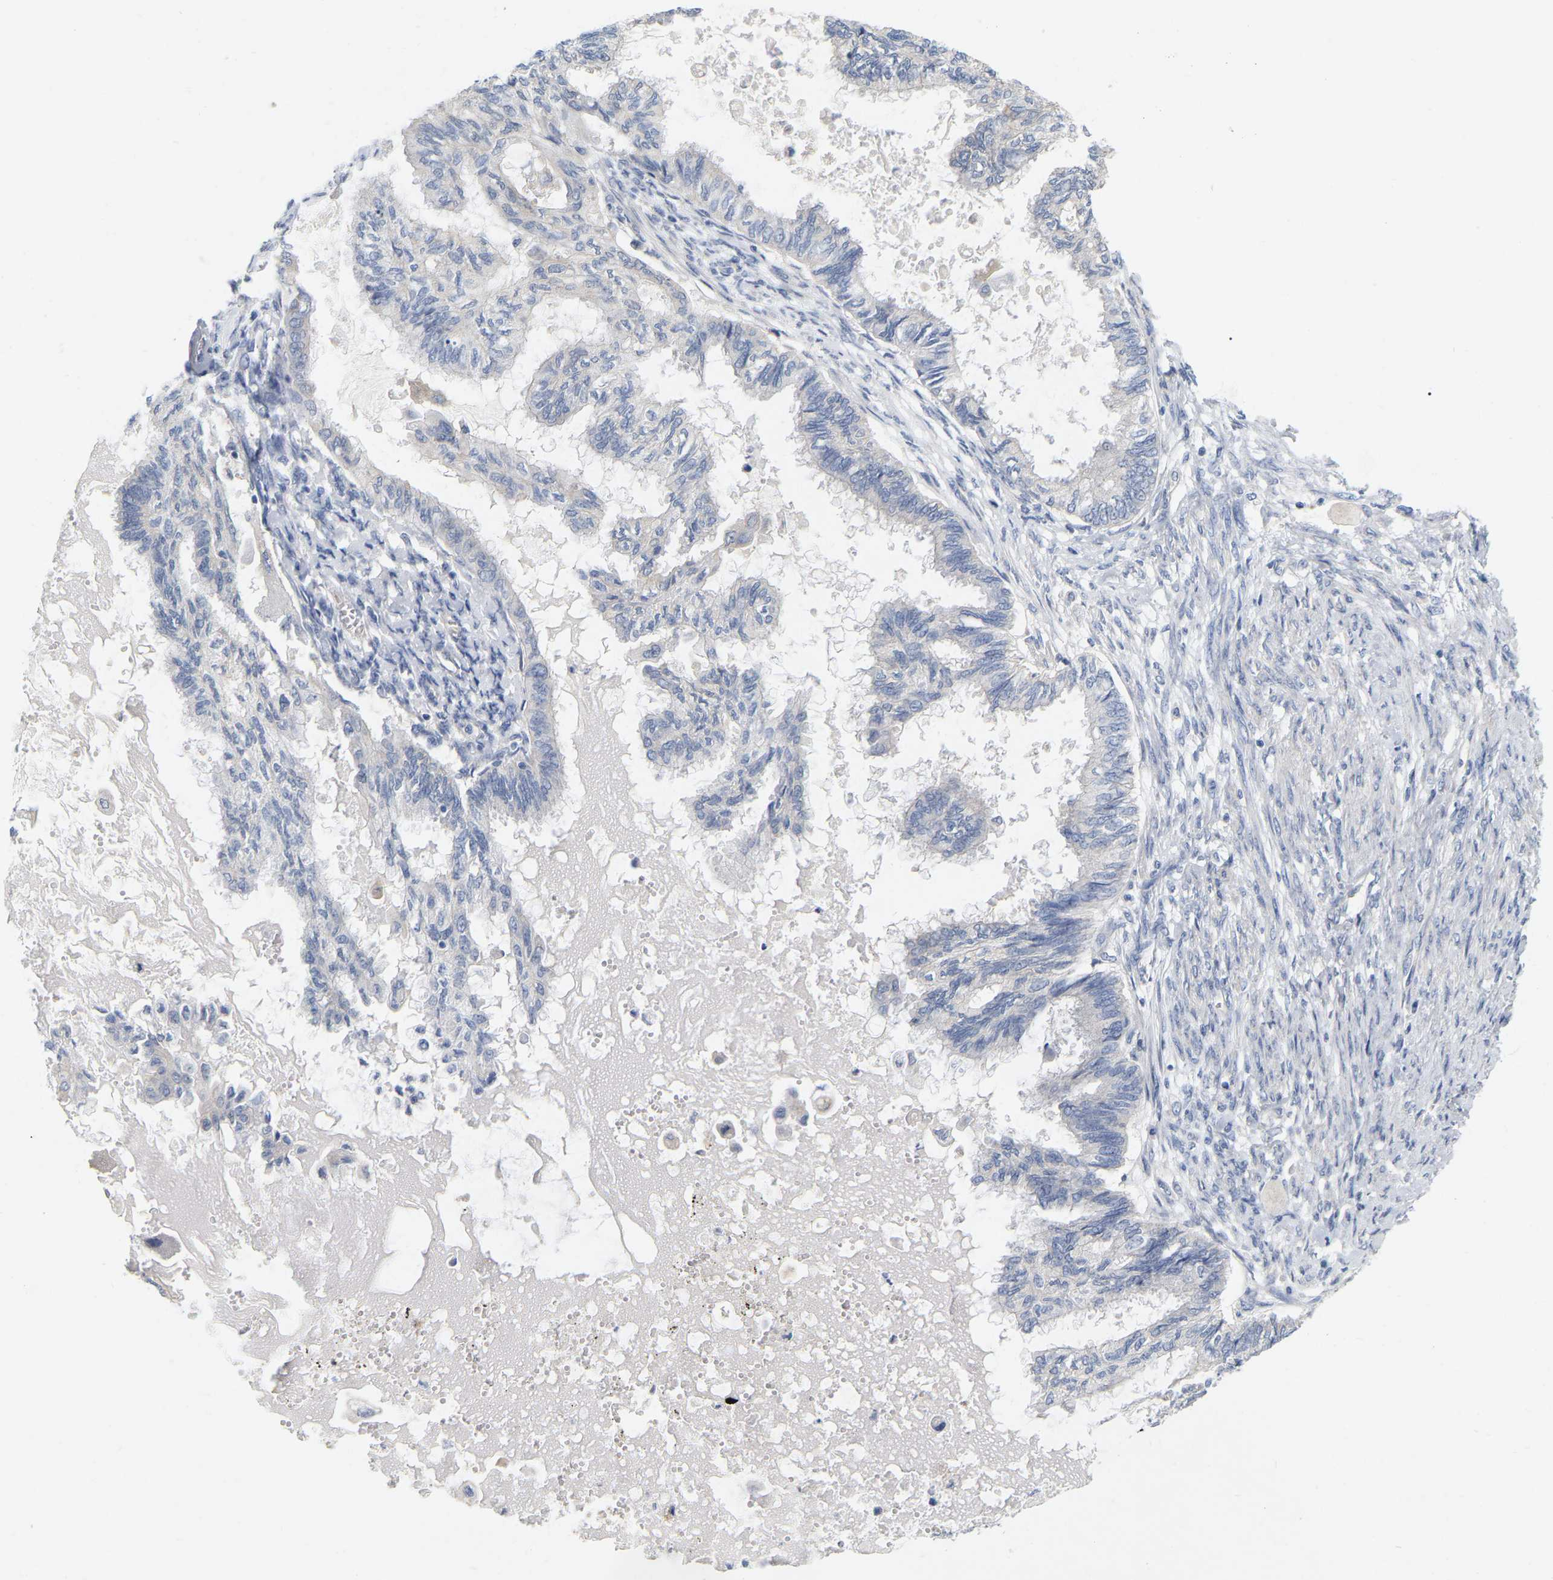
{"staining": {"intensity": "negative", "quantity": "none", "location": "none"}, "tissue": "cervical cancer", "cell_type": "Tumor cells", "image_type": "cancer", "snomed": [{"axis": "morphology", "description": "Normal tissue, NOS"}, {"axis": "morphology", "description": "Adenocarcinoma, NOS"}, {"axis": "topography", "description": "Cervix"}, {"axis": "topography", "description": "Endometrium"}], "caption": "DAB immunohistochemical staining of human cervical cancer (adenocarcinoma) reveals no significant staining in tumor cells. The staining is performed using DAB (3,3'-diaminobenzidine) brown chromogen with nuclei counter-stained in using hematoxylin.", "gene": "WIPI2", "patient": {"sex": "female", "age": 86}}